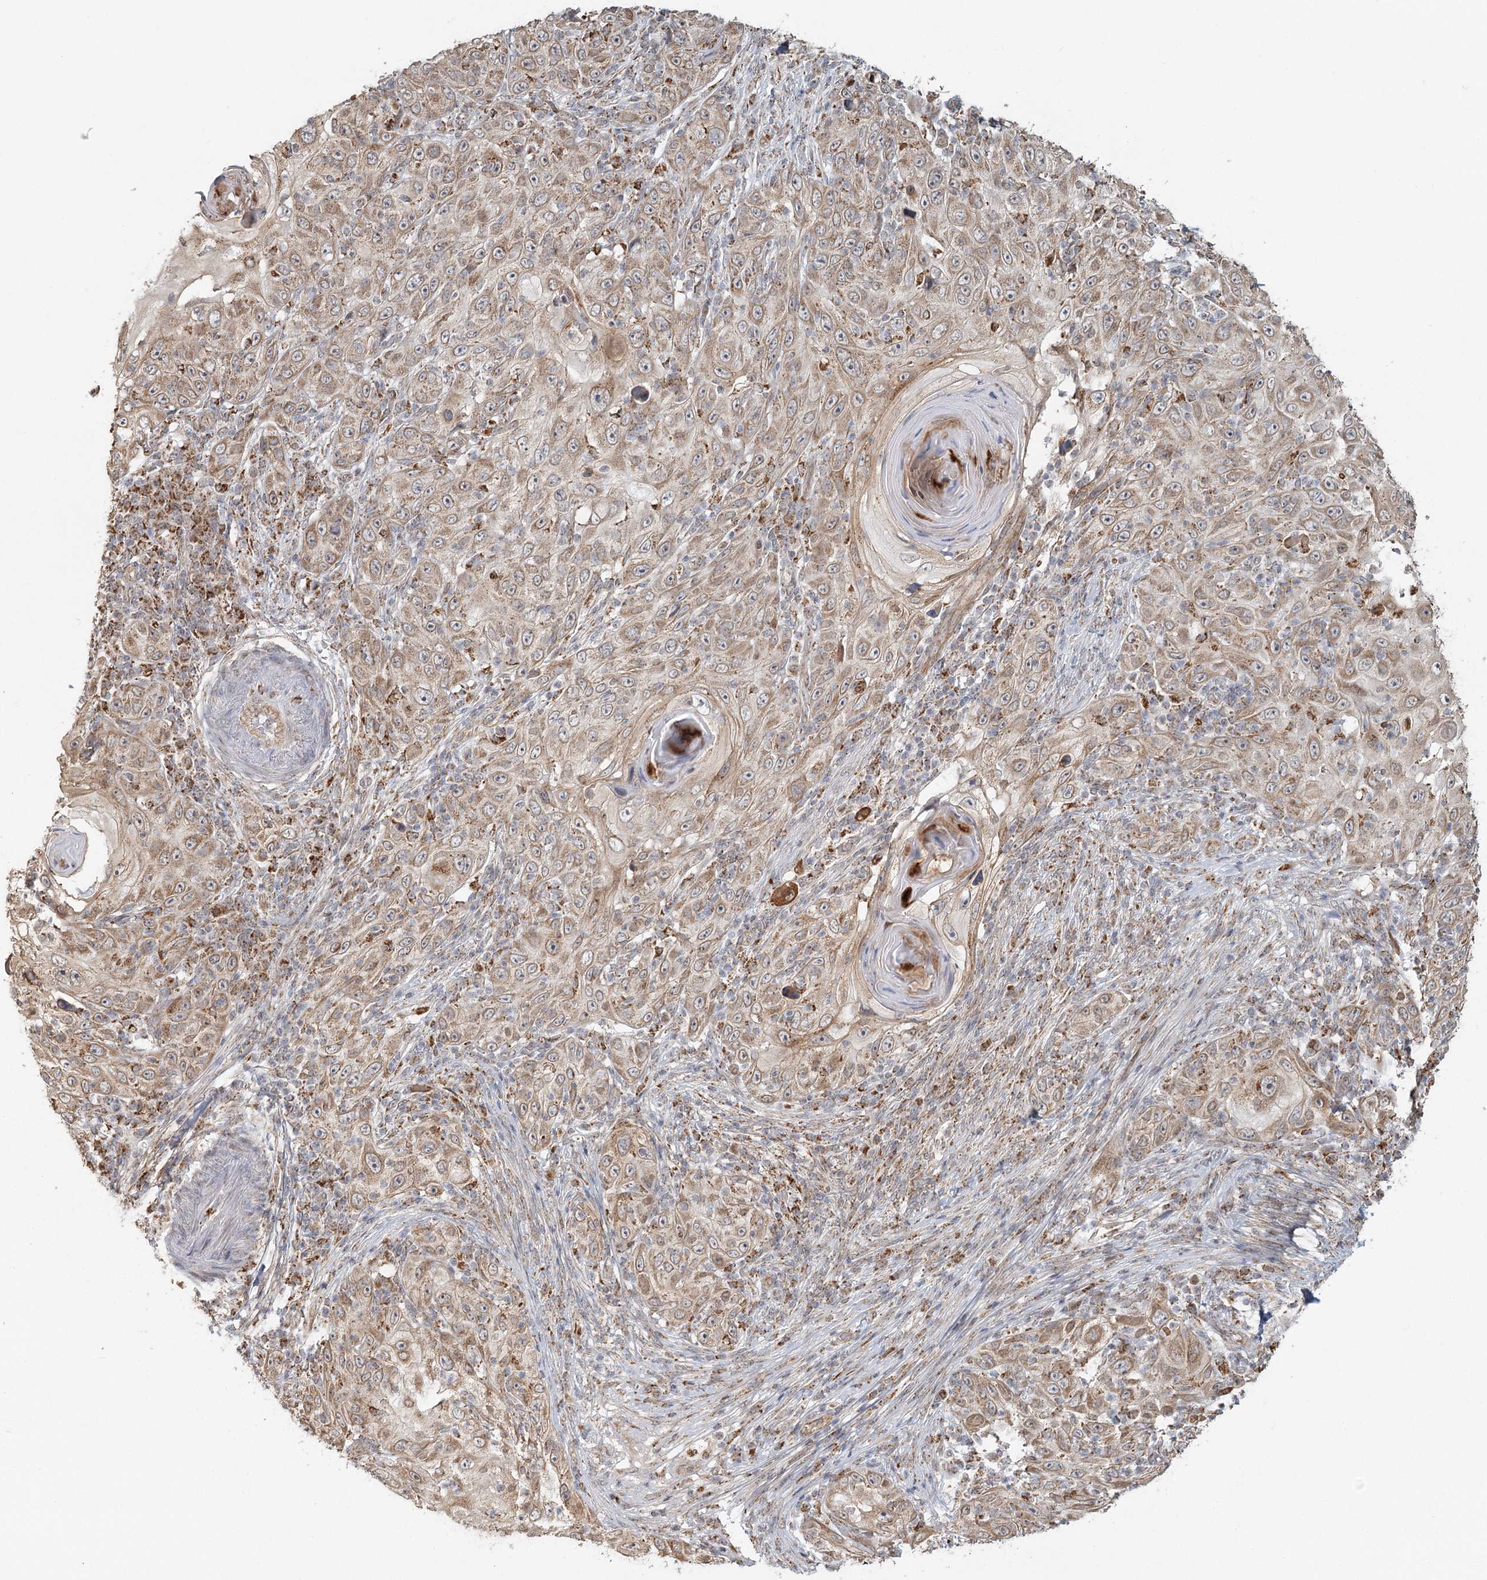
{"staining": {"intensity": "weak", "quantity": ">75%", "location": "cytoplasmic/membranous"}, "tissue": "skin cancer", "cell_type": "Tumor cells", "image_type": "cancer", "snomed": [{"axis": "morphology", "description": "Squamous cell carcinoma, NOS"}, {"axis": "topography", "description": "Skin"}], "caption": "The photomicrograph shows staining of squamous cell carcinoma (skin), revealing weak cytoplasmic/membranous protein staining (brown color) within tumor cells.", "gene": "LACTB", "patient": {"sex": "female", "age": 88}}